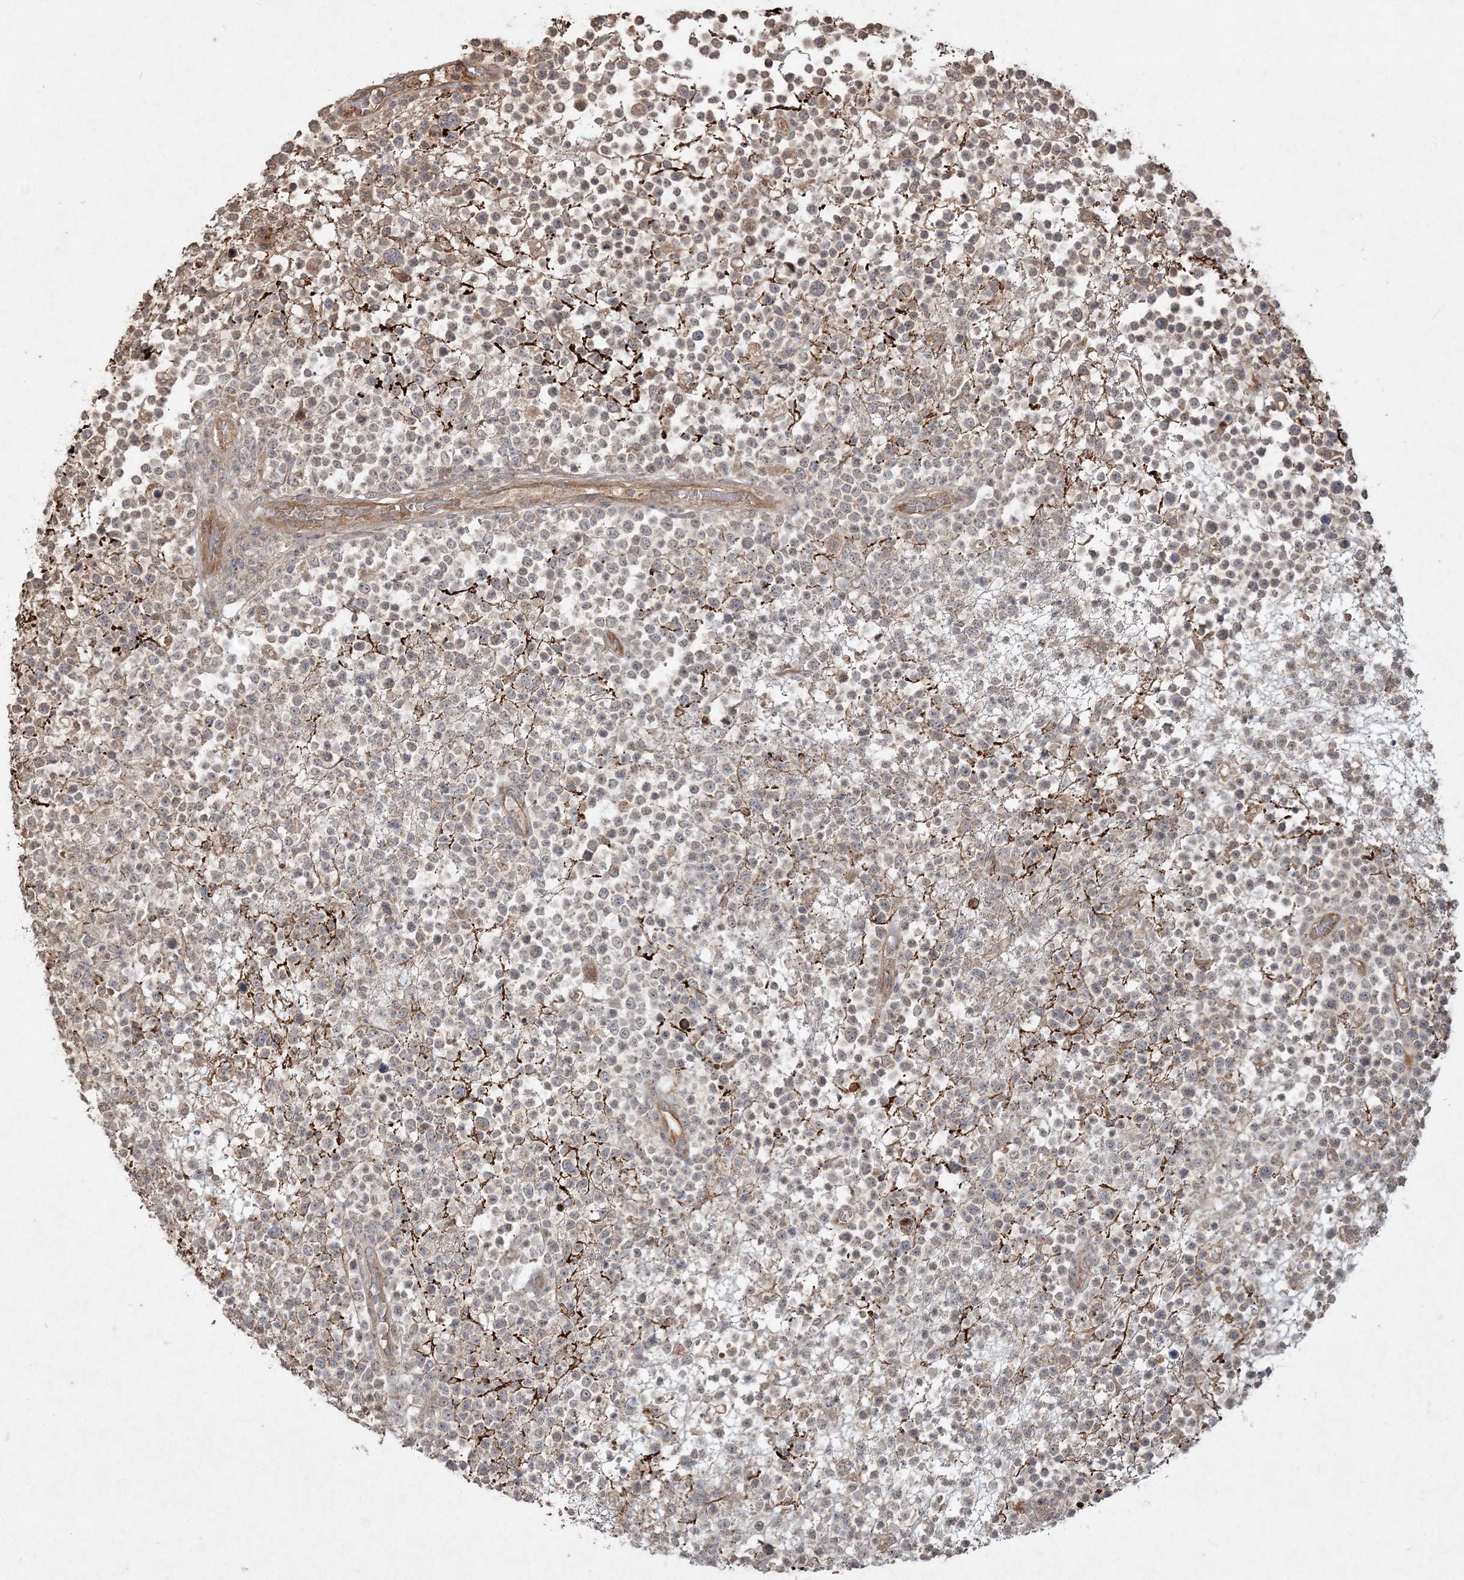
{"staining": {"intensity": "weak", "quantity": "<25%", "location": "cytoplasmic/membranous"}, "tissue": "lymphoma", "cell_type": "Tumor cells", "image_type": "cancer", "snomed": [{"axis": "morphology", "description": "Malignant lymphoma, non-Hodgkin's type, High grade"}, {"axis": "topography", "description": "Colon"}], "caption": "Malignant lymphoma, non-Hodgkin's type (high-grade) was stained to show a protein in brown. There is no significant positivity in tumor cells. The staining is performed using DAB brown chromogen with nuclei counter-stained in using hematoxylin.", "gene": "SPRY1", "patient": {"sex": "female", "age": 53}}